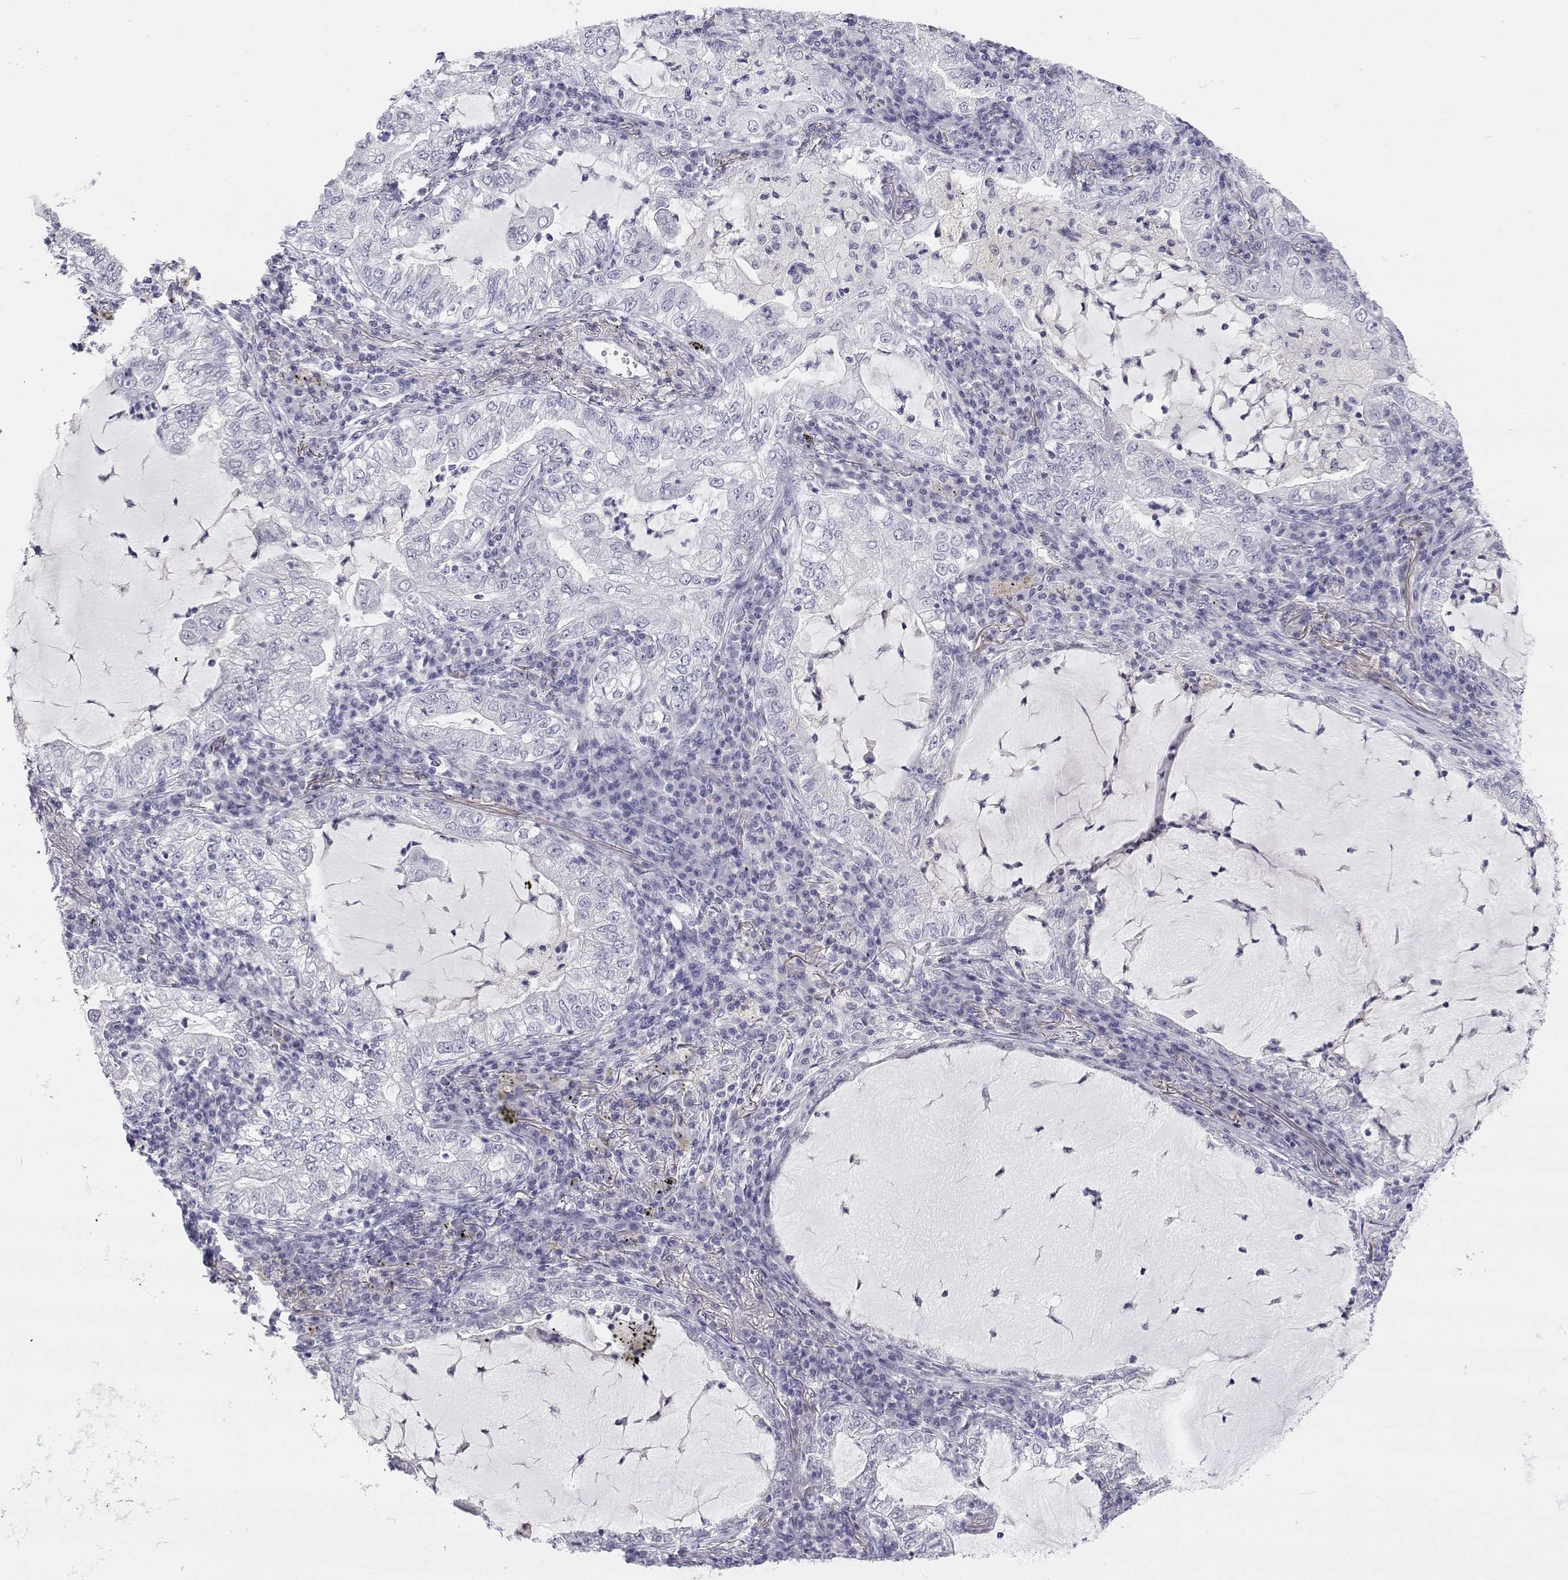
{"staining": {"intensity": "negative", "quantity": "none", "location": "none"}, "tissue": "lung cancer", "cell_type": "Tumor cells", "image_type": "cancer", "snomed": [{"axis": "morphology", "description": "Adenocarcinoma, NOS"}, {"axis": "topography", "description": "Lung"}], "caption": "Protein analysis of adenocarcinoma (lung) shows no significant staining in tumor cells.", "gene": "TTN", "patient": {"sex": "female", "age": 73}}